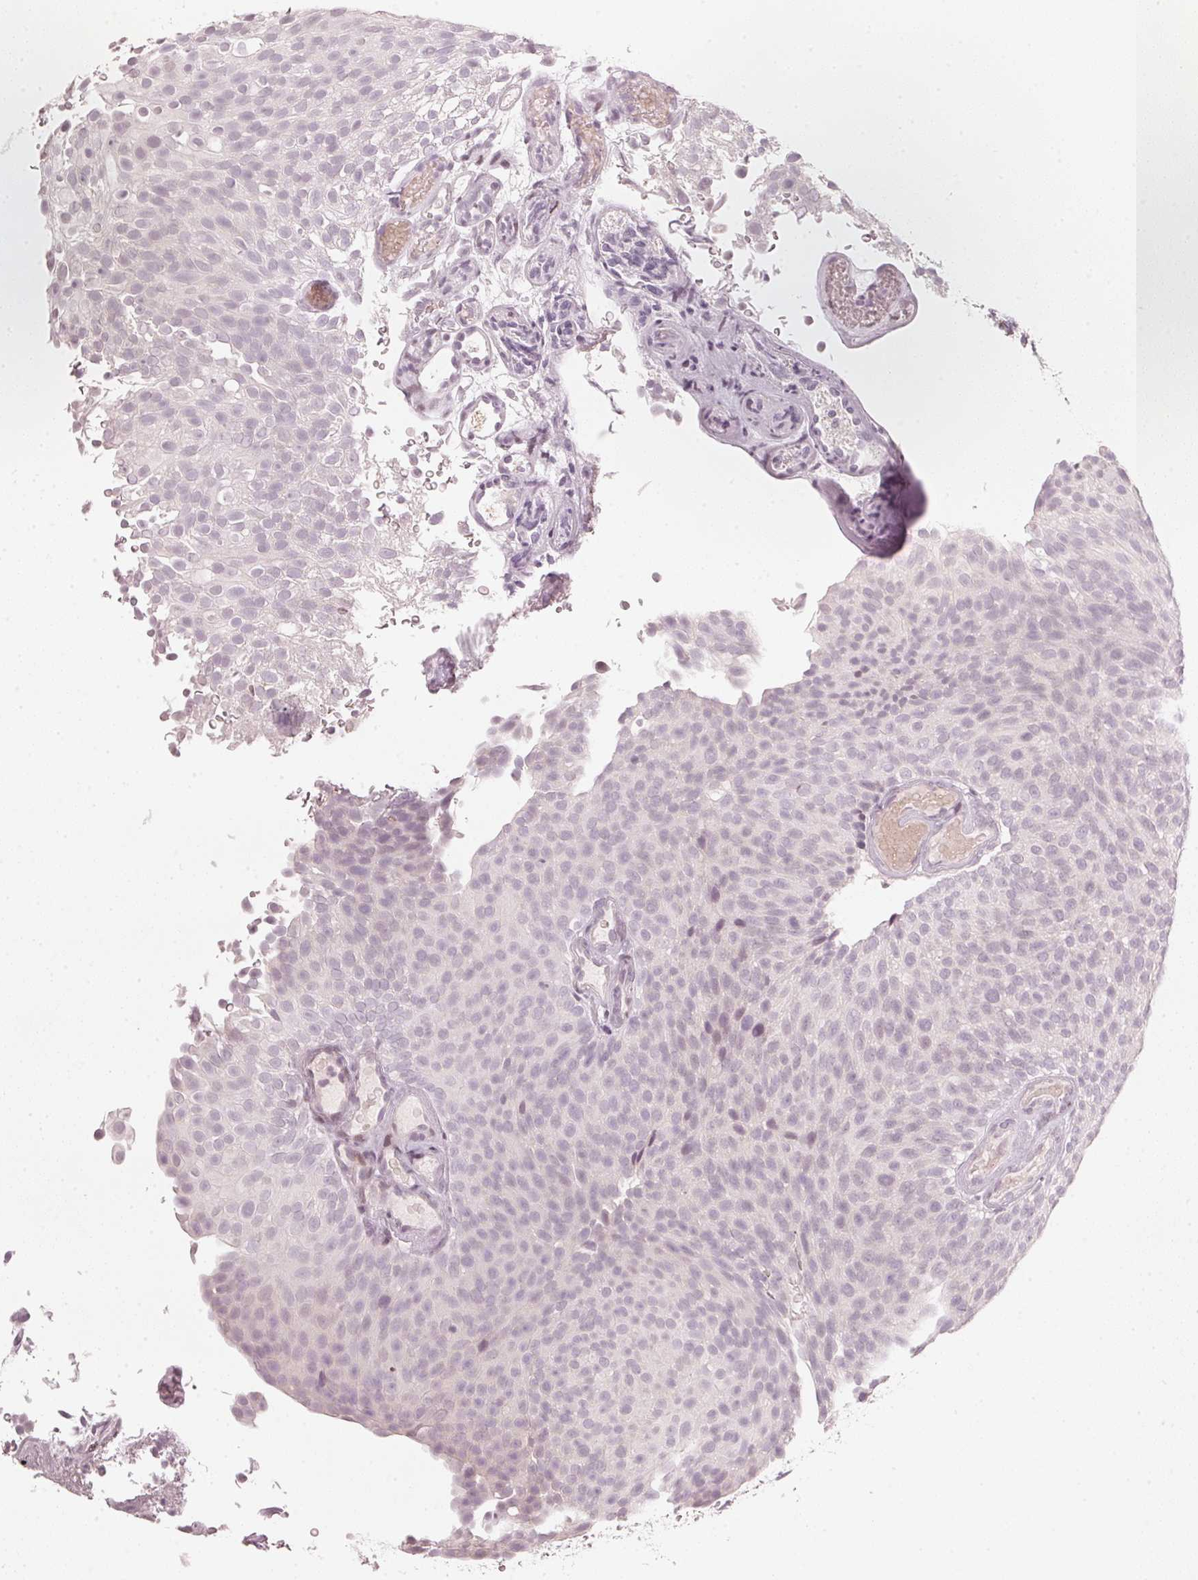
{"staining": {"intensity": "negative", "quantity": "none", "location": "none"}, "tissue": "urothelial cancer", "cell_type": "Tumor cells", "image_type": "cancer", "snomed": [{"axis": "morphology", "description": "Urothelial carcinoma, Low grade"}, {"axis": "topography", "description": "Urinary bladder"}], "caption": "The immunohistochemistry (IHC) histopathology image has no significant staining in tumor cells of urothelial carcinoma (low-grade) tissue.", "gene": "SFRP4", "patient": {"sex": "male", "age": 78}}